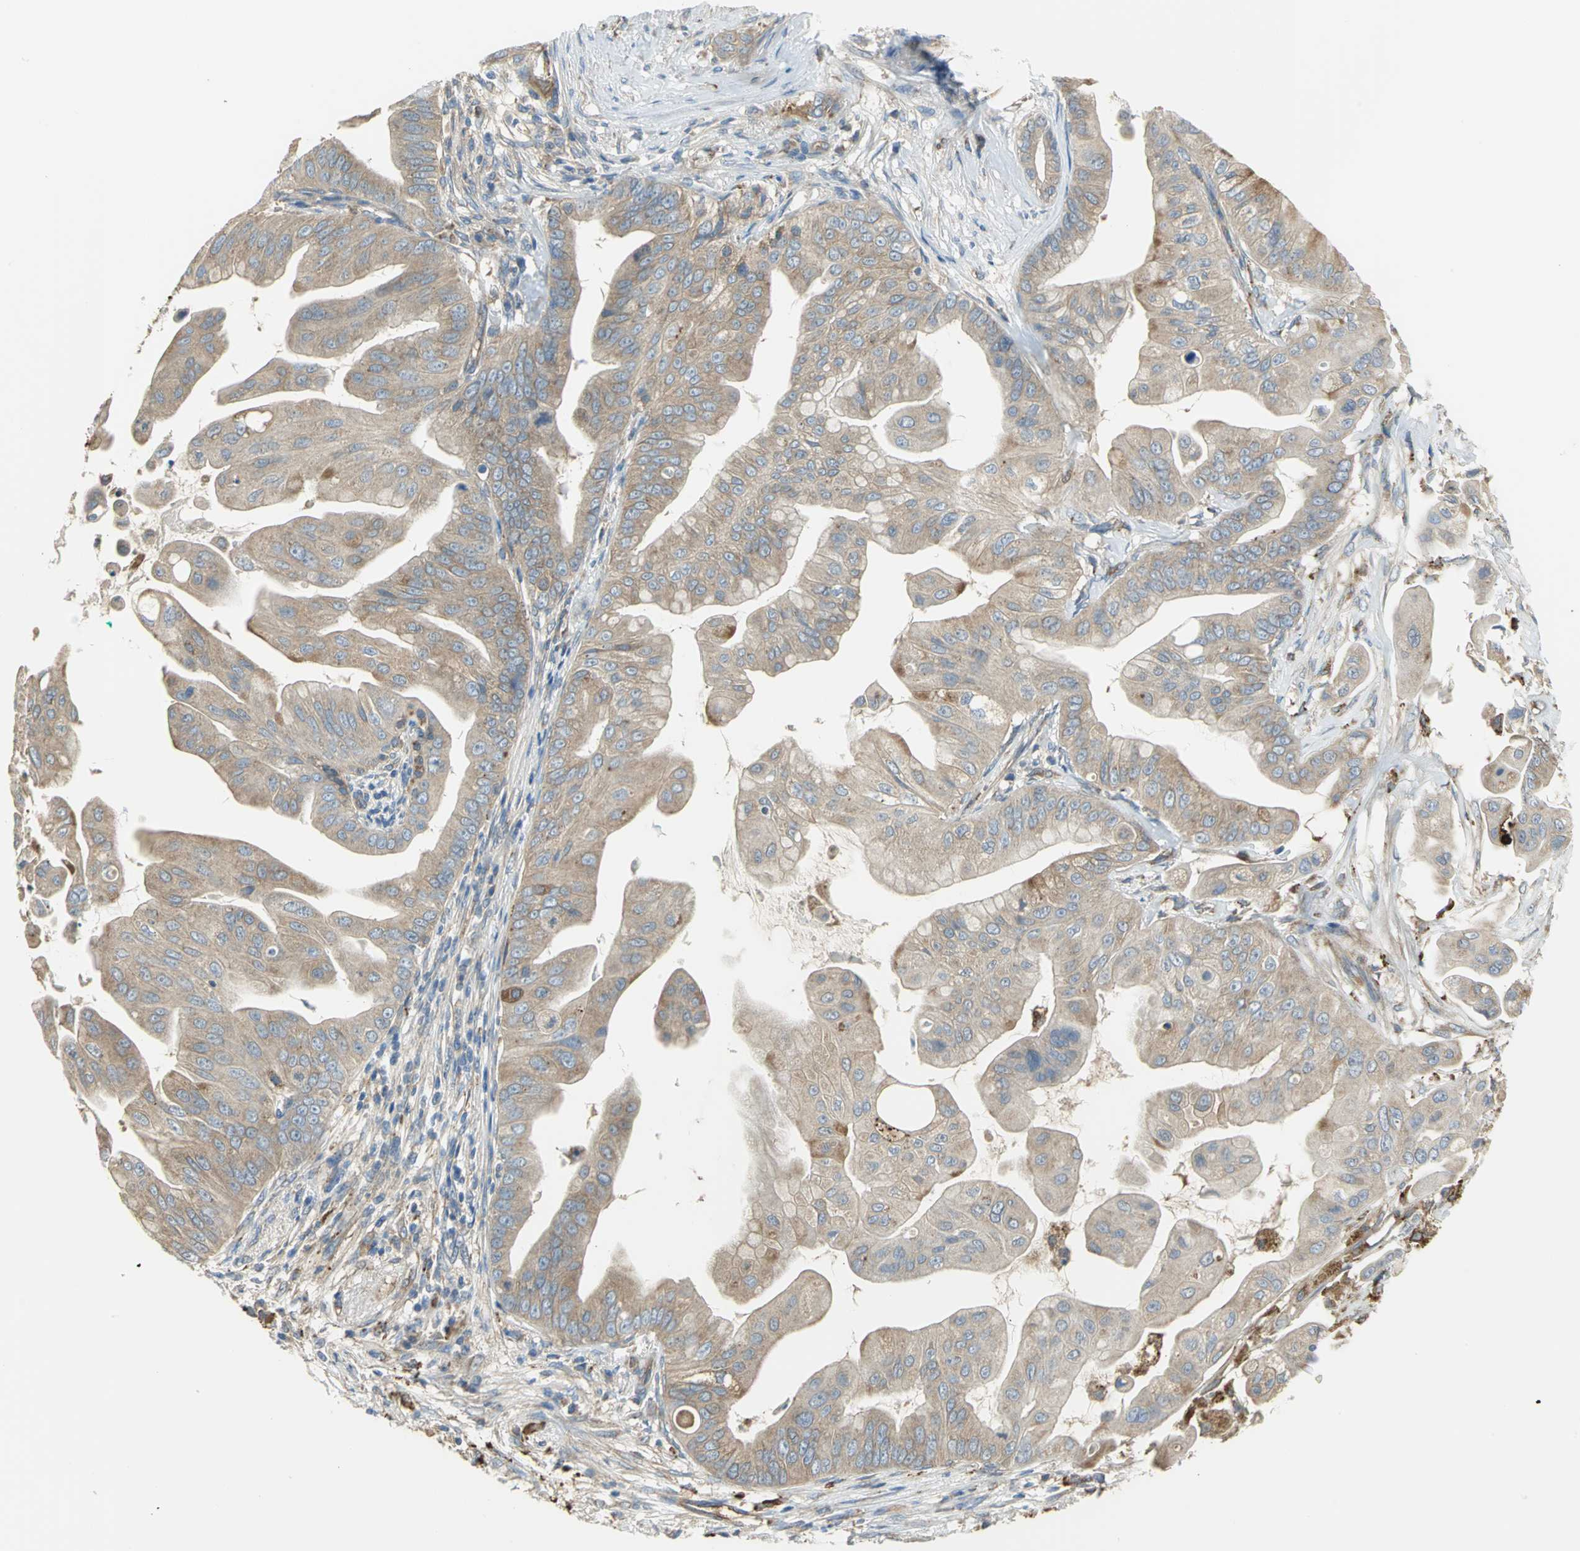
{"staining": {"intensity": "weak", "quantity": "25%-75%", "location": "cytoplasmic/membranous"}, "tissue": "pancreatic cancer", "cell_type": "Tumor cells", "image_type": "cancer", "snomed": [{"axis": "morphology", "description": "Adenocarcinoma, NOS"}, {"axis": "topography", "description": "Pancreas"}], "caption": "Immunohistochemical staining of human pancreatic adenocarcinoma shows low levels of weak cytoplasmic/membranous protein expression in about 25%-75% of tumor cells.", "gene": "DIAPH2", "patient": {"sex": "female", "age": 75}}